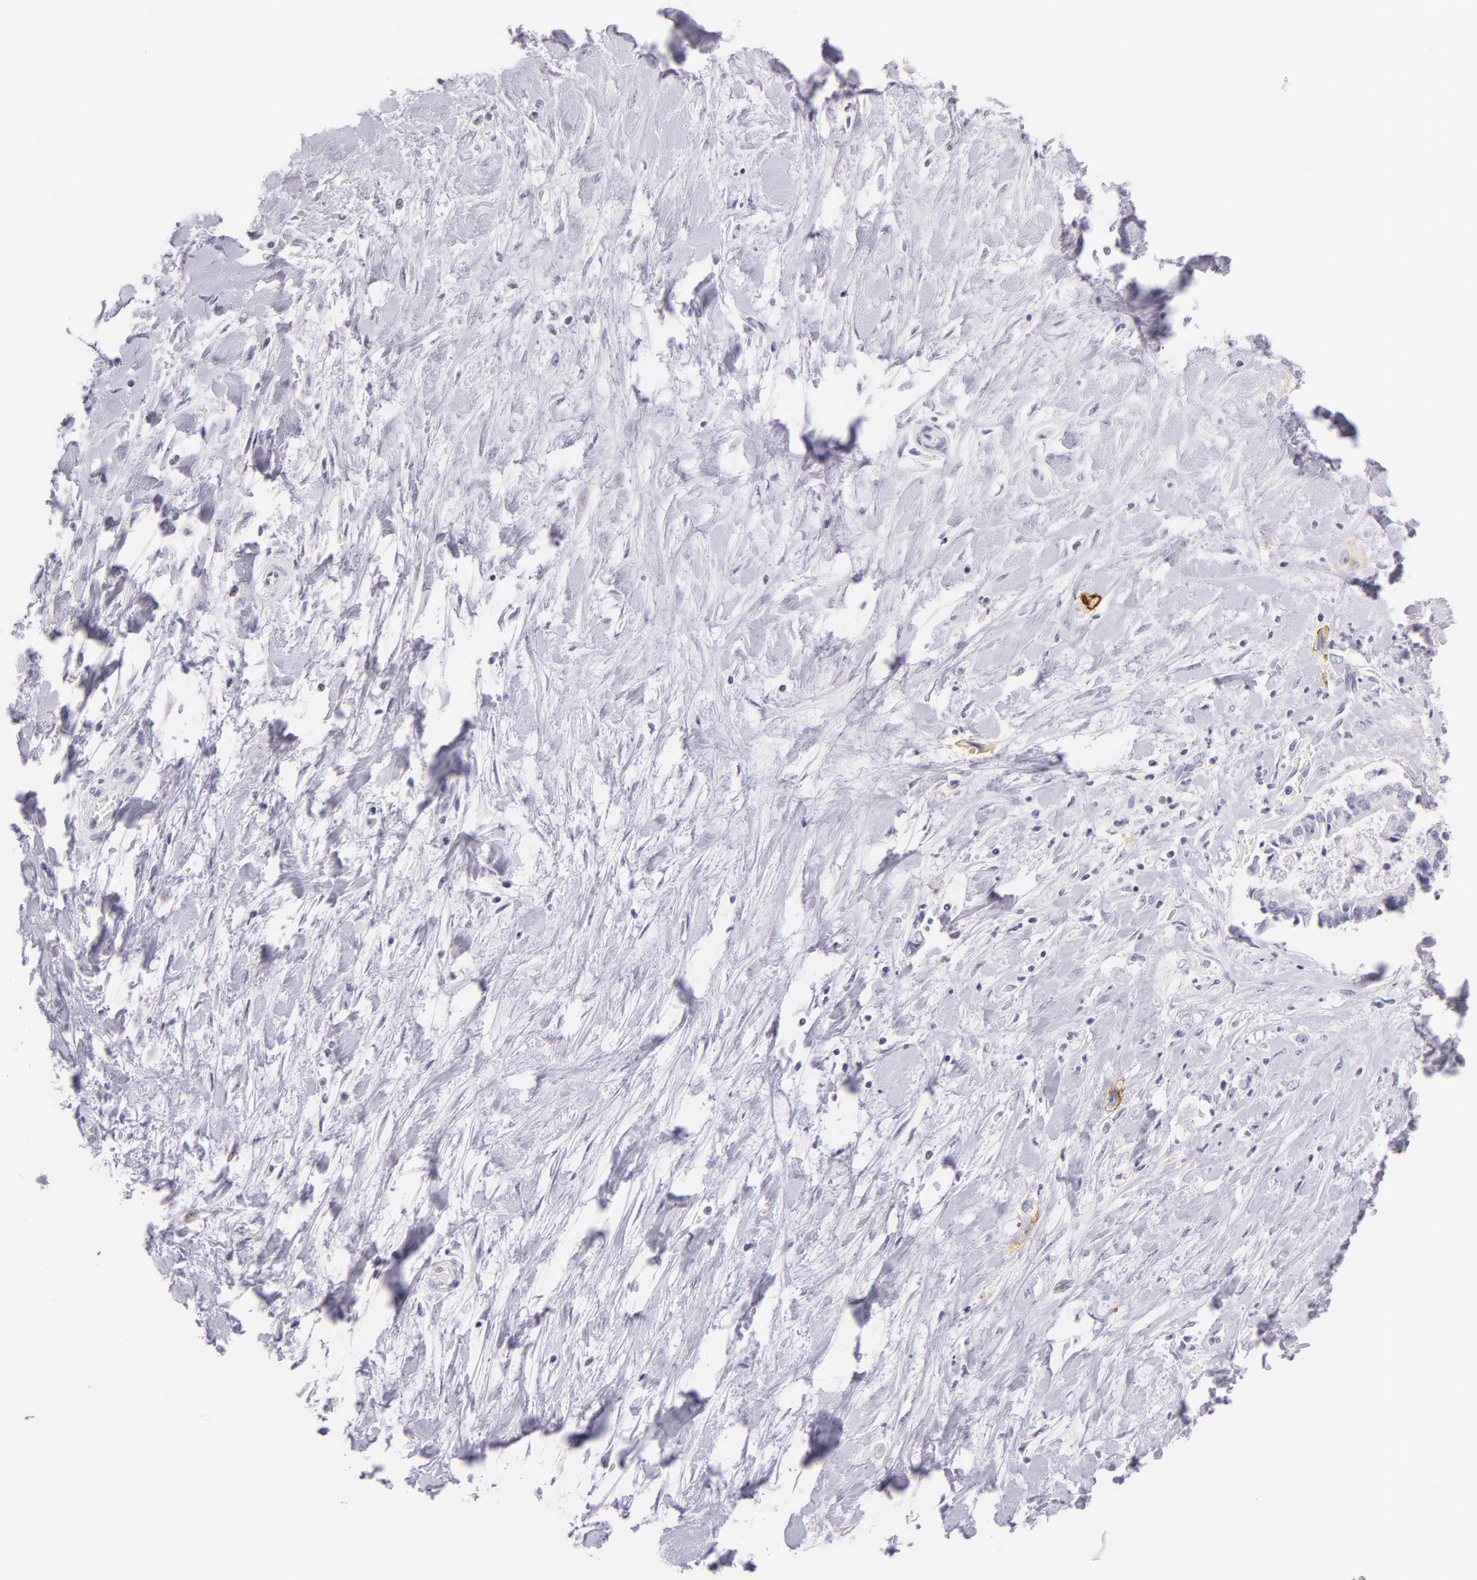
{"staining": {"intensity": "negative", "quantity": "none", "location": "none"}, "tissue": "liver cancer", "cell_type": "Tumor cells", "image_type": "cancer", "snomed": [{"axis": "morphology", "description": "Cholangiocarcinoma"}, {"axis": "topography", "description": "Liver"}], "caption": "Immunohistochemical staining of liver cancer (cholangiocarcinoma) exhibits no significant staining in tumor cells.", "gene": "CD44", "patient": {"sex": "male", "age": 57}}